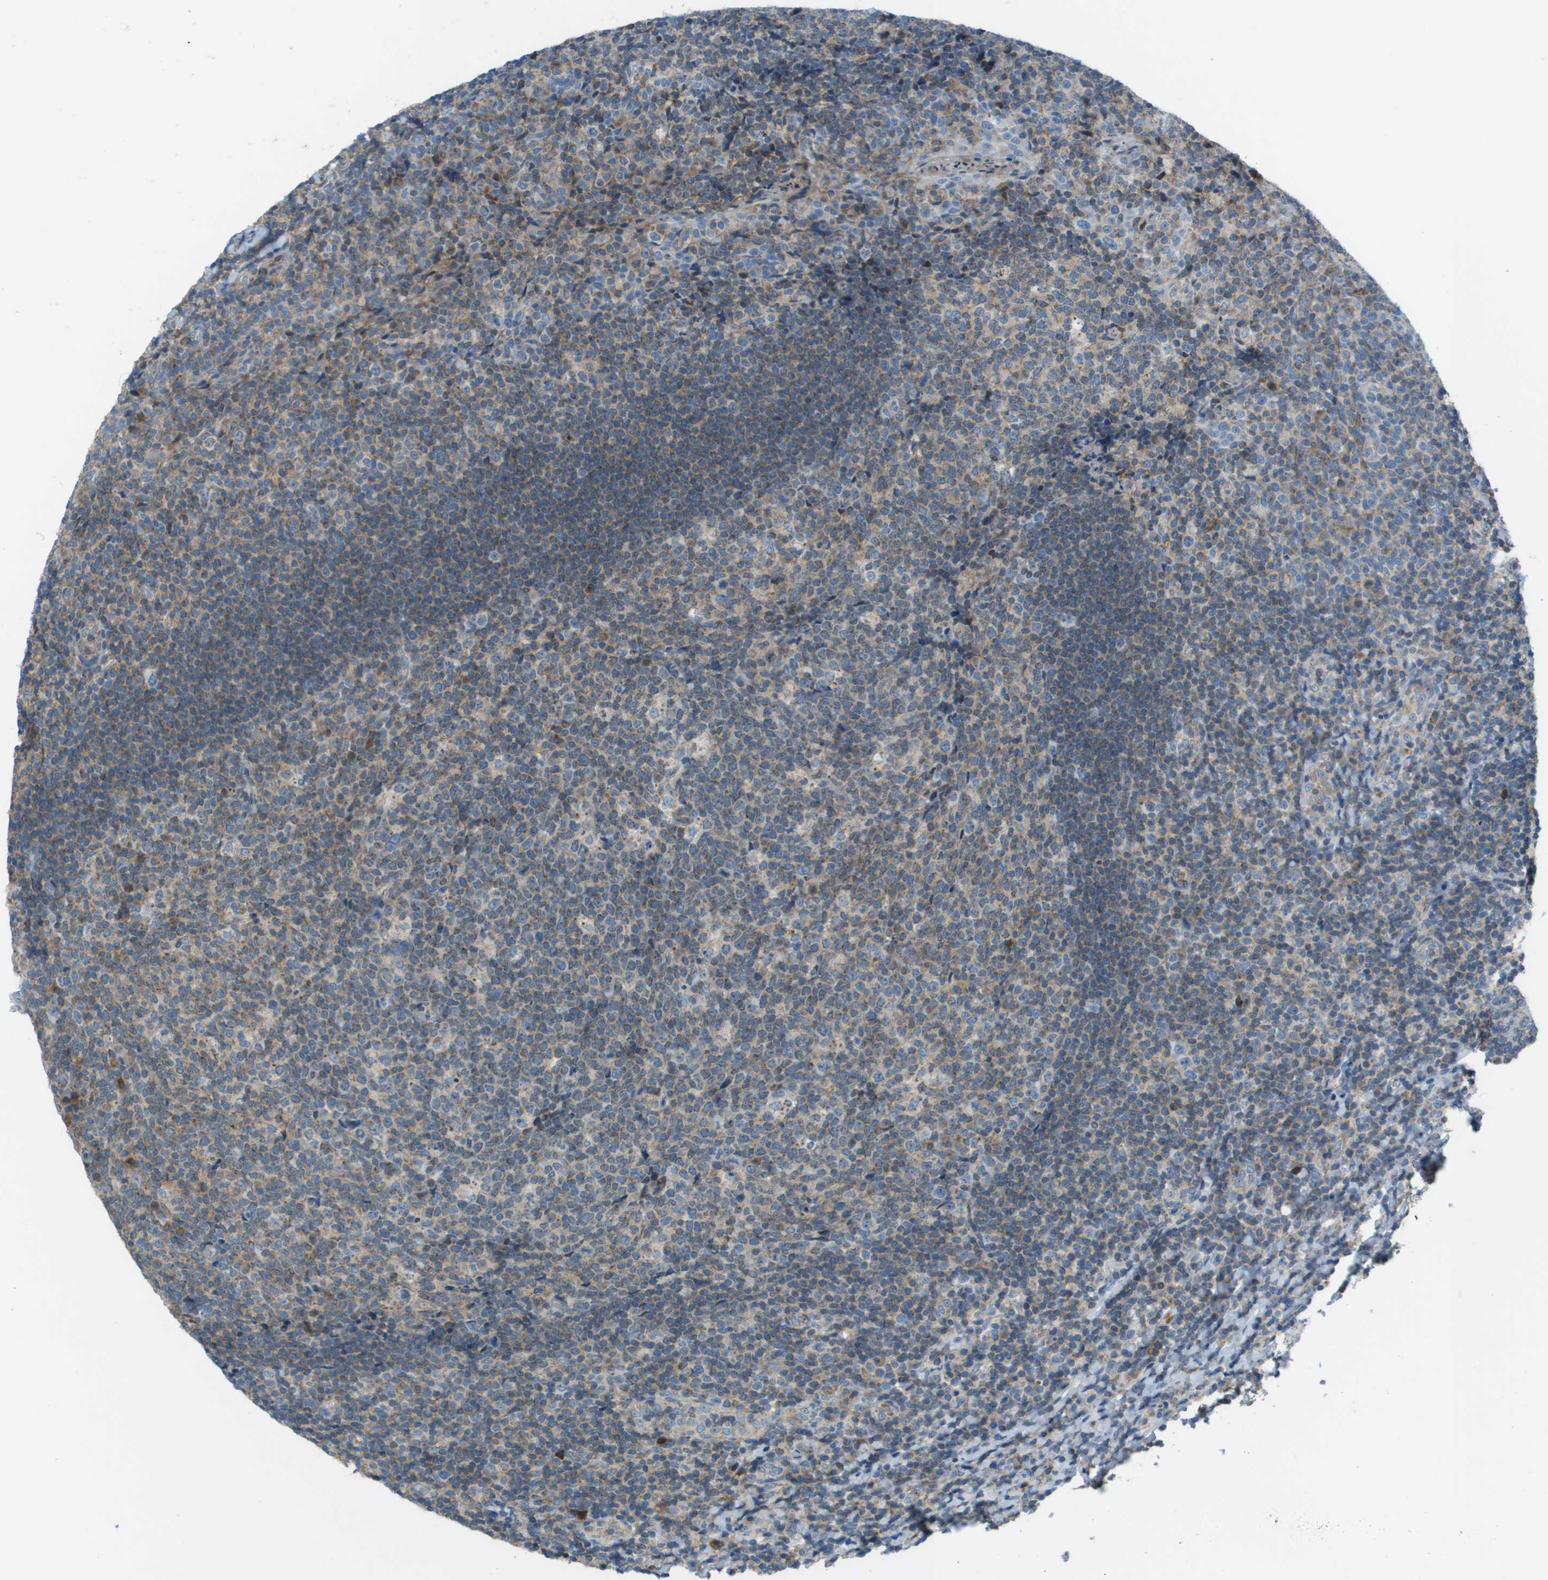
{"staining": {"intensity": "weak", "quantity": "25%-75%", "location": "cytoplasmic/membranous"}, "tissue": "tonsil", "cell_type": "Germinal center cells", "image_type": "normal", "snomed": [{"axis": "morphology", "description": "Normal tissue, NOS"}, {"axis": "topography", "description": "Tonsil"}], "caption": "Immunohistochemistry (IHC) image of unremarkable tonsil stained for a protein (brown), which reveals low levels of weak cytoplasmic/membranous staining in approximately 25%-75% of germinal center cells.", "gene": "GALNT6", "patient": {"sex": "male", "age": 17}}